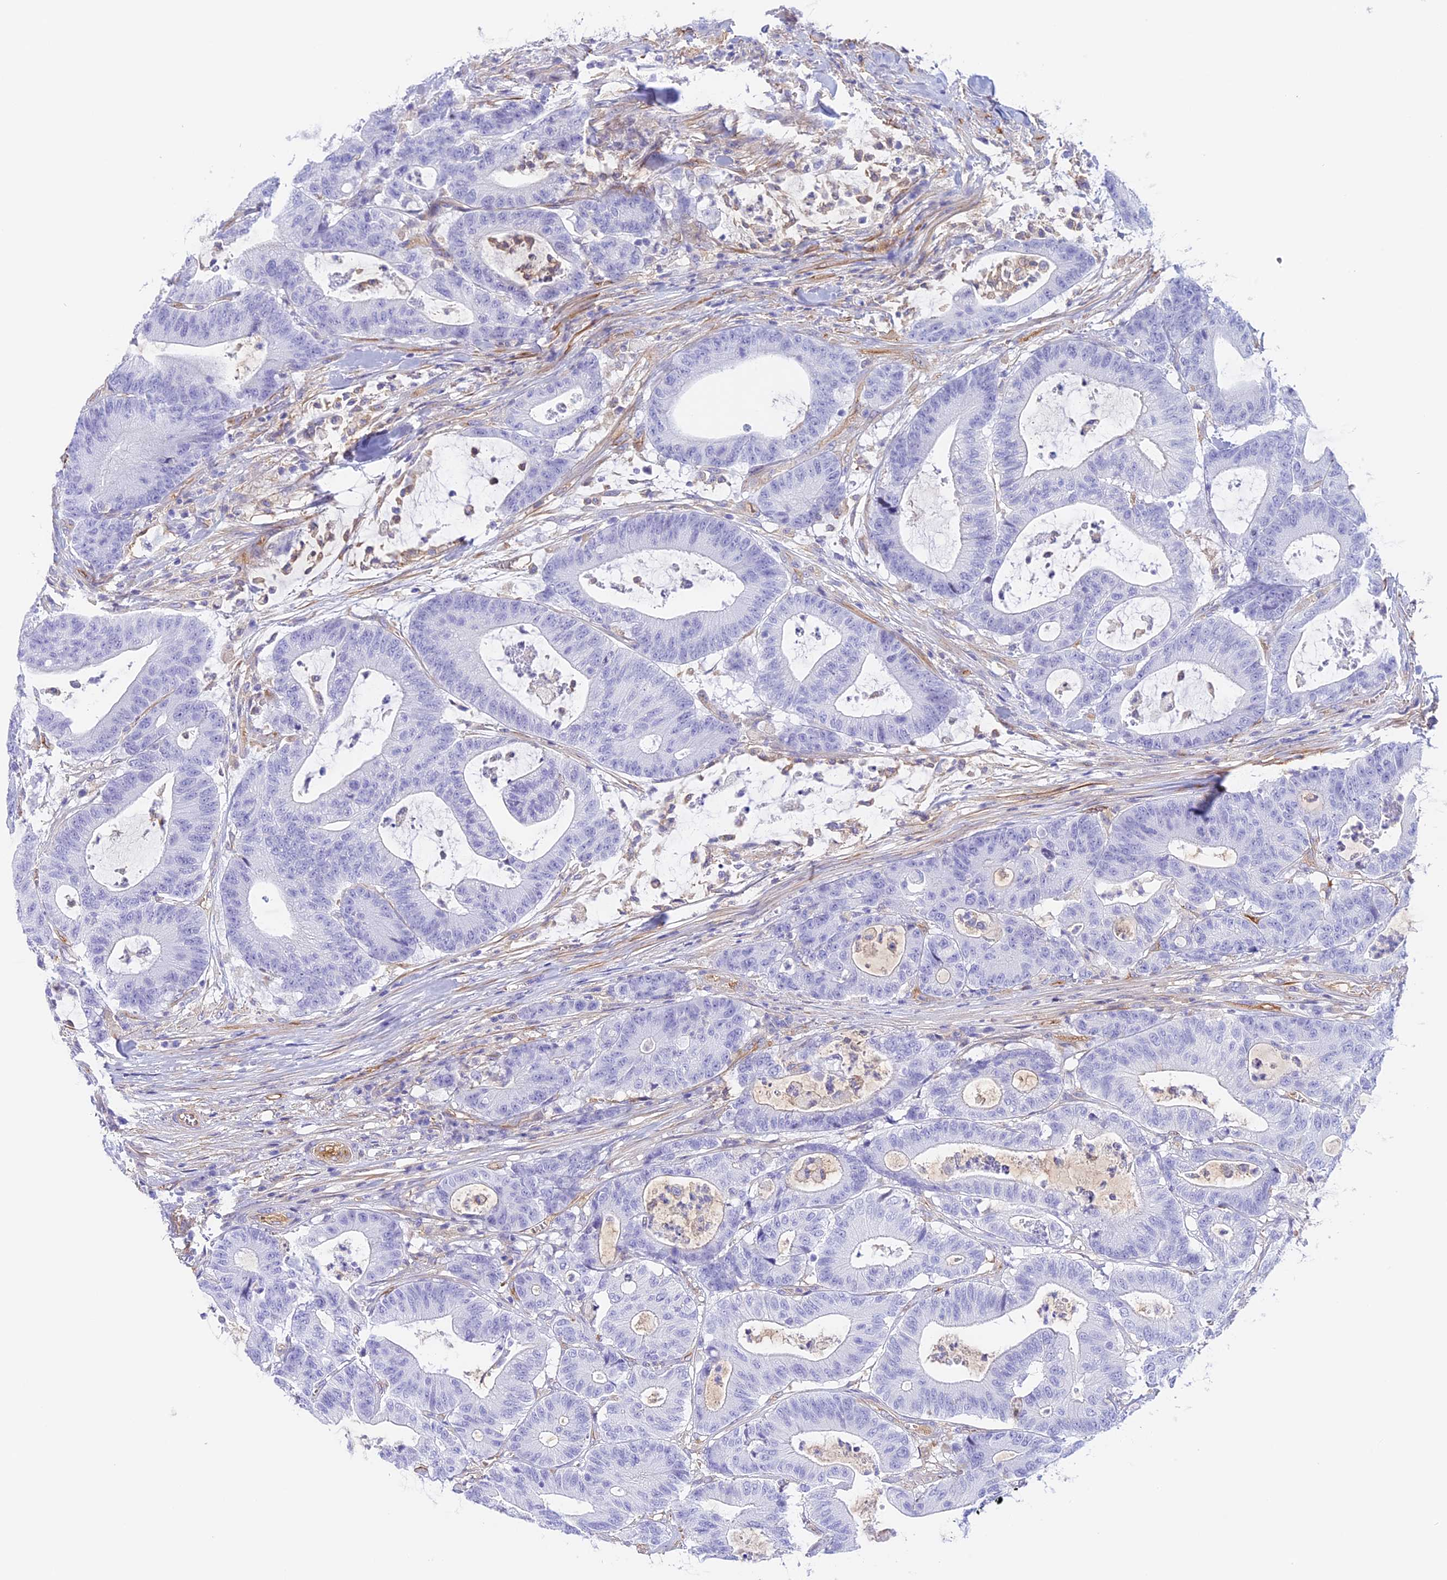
{"staining": {"intensity": "negative", "quantity": "none", "location": "none"}, "tissue": "colorectal cancer", "cell_type": "Tumor cells", "image_type": "cancer", "snomed": [{"axis": "morphology", "description": "Adenocarcinoma, NOS"}, {"axis": "topography", "description": "Colon"}], "caption": "Colorectal cancer (adenocarcinoma) stained for a protein using immunohistochemistry (IHC) demonstrates no staining tumor cells.", "gene": "HOMER3", "patient": {"sex": "female", "age": 84}}